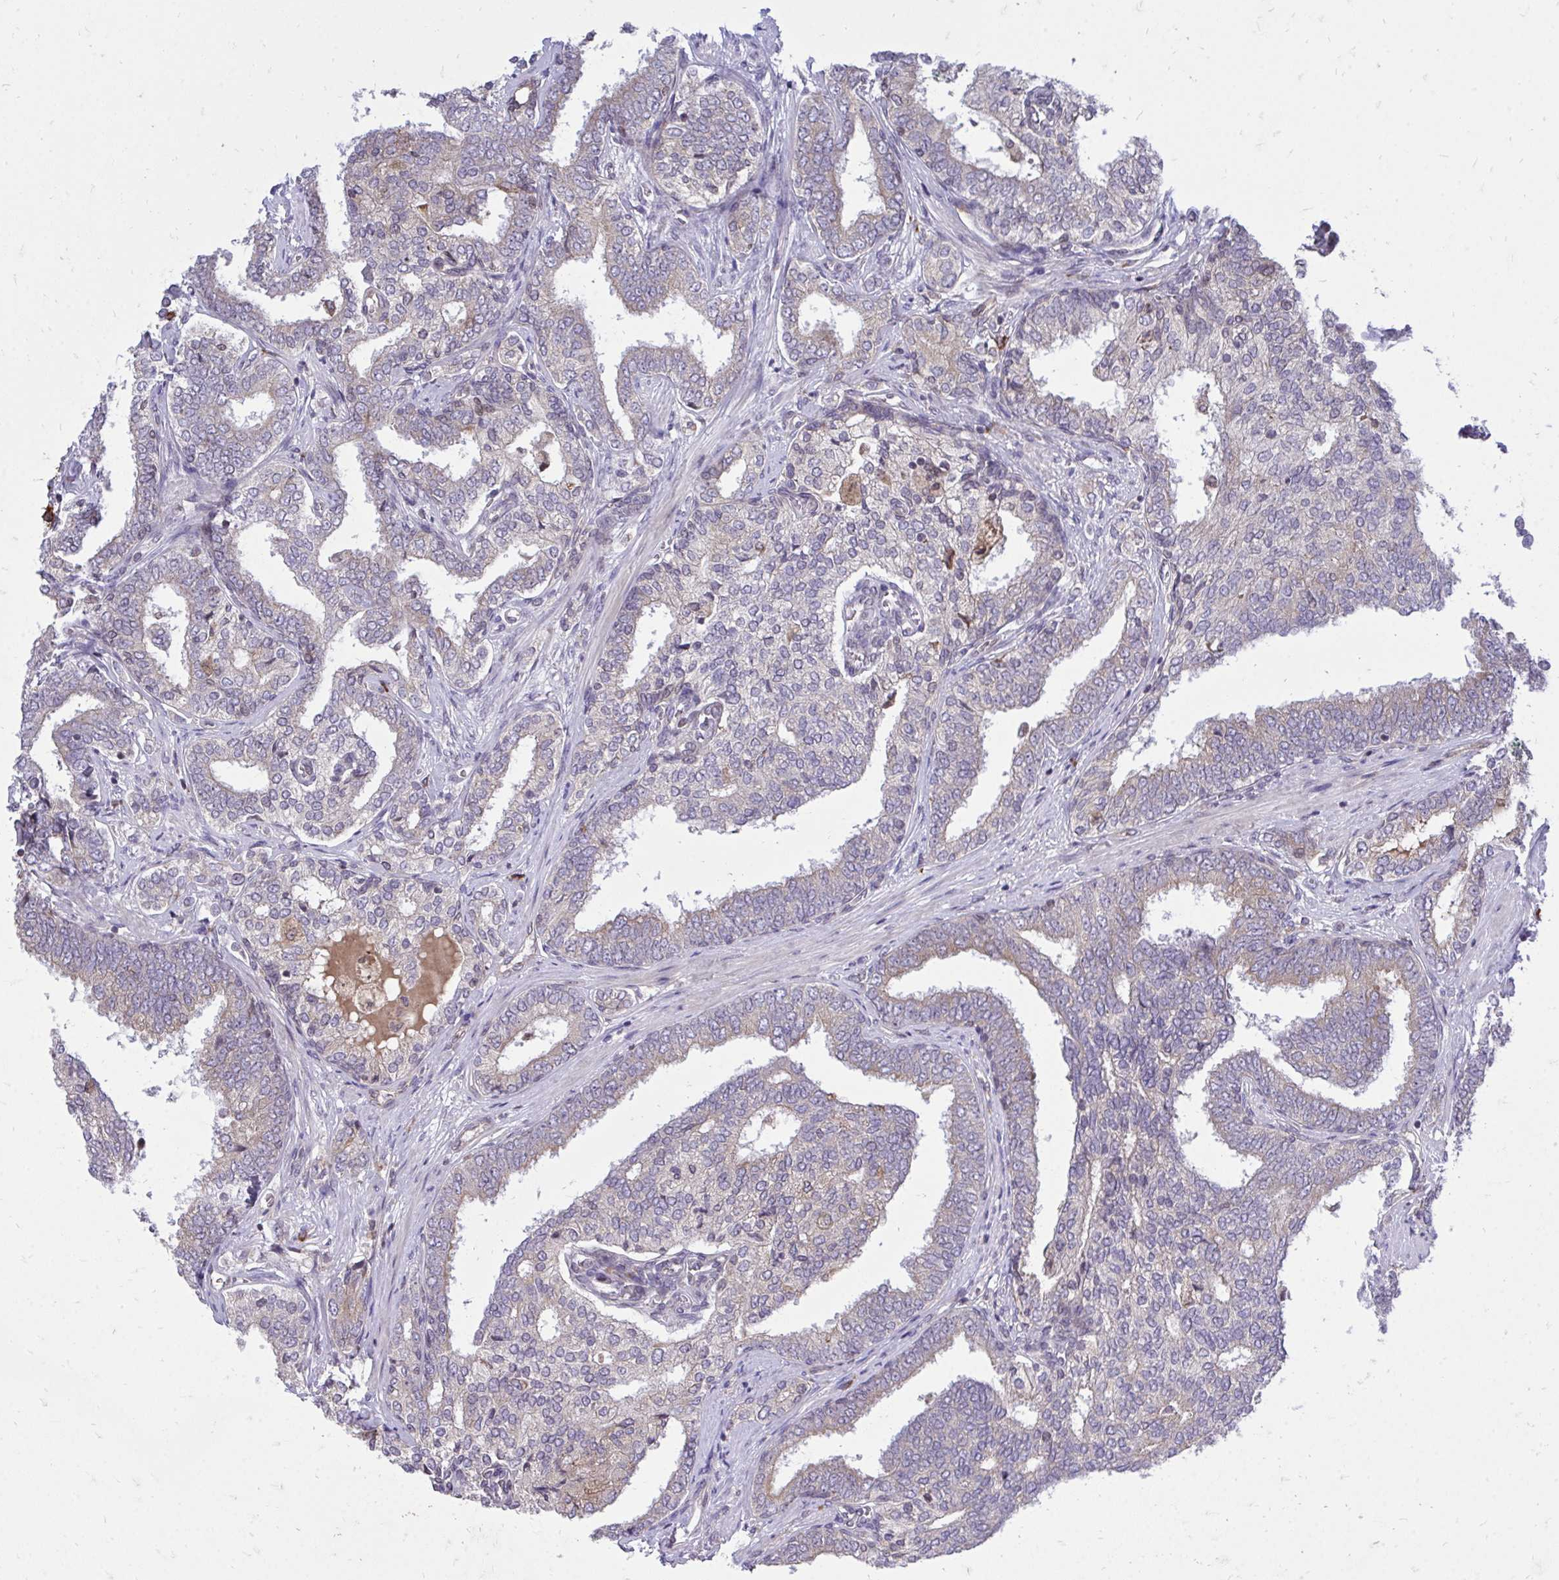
{"staining": {"intensity": "weak", "quantity": "<25%", "location": "cytoplasmic/membranous"}, "tissue": "prostate cancer", "cell_type": "Tumor cells", "image_type": "cancer", "snomed": [{"axis": "morphology", "description": "Adenocarcinoma, High grade"}, {"axis": "topography", "description": "Prostate"}], "caption": "This is an immunohistochemistry (IHC) image of prostate cancer (adenocarcinoma (high-grade)). There is no positivity in tumor cells.", "gene": "METTL9", "patient": {"sex": "male", "age": 72}}